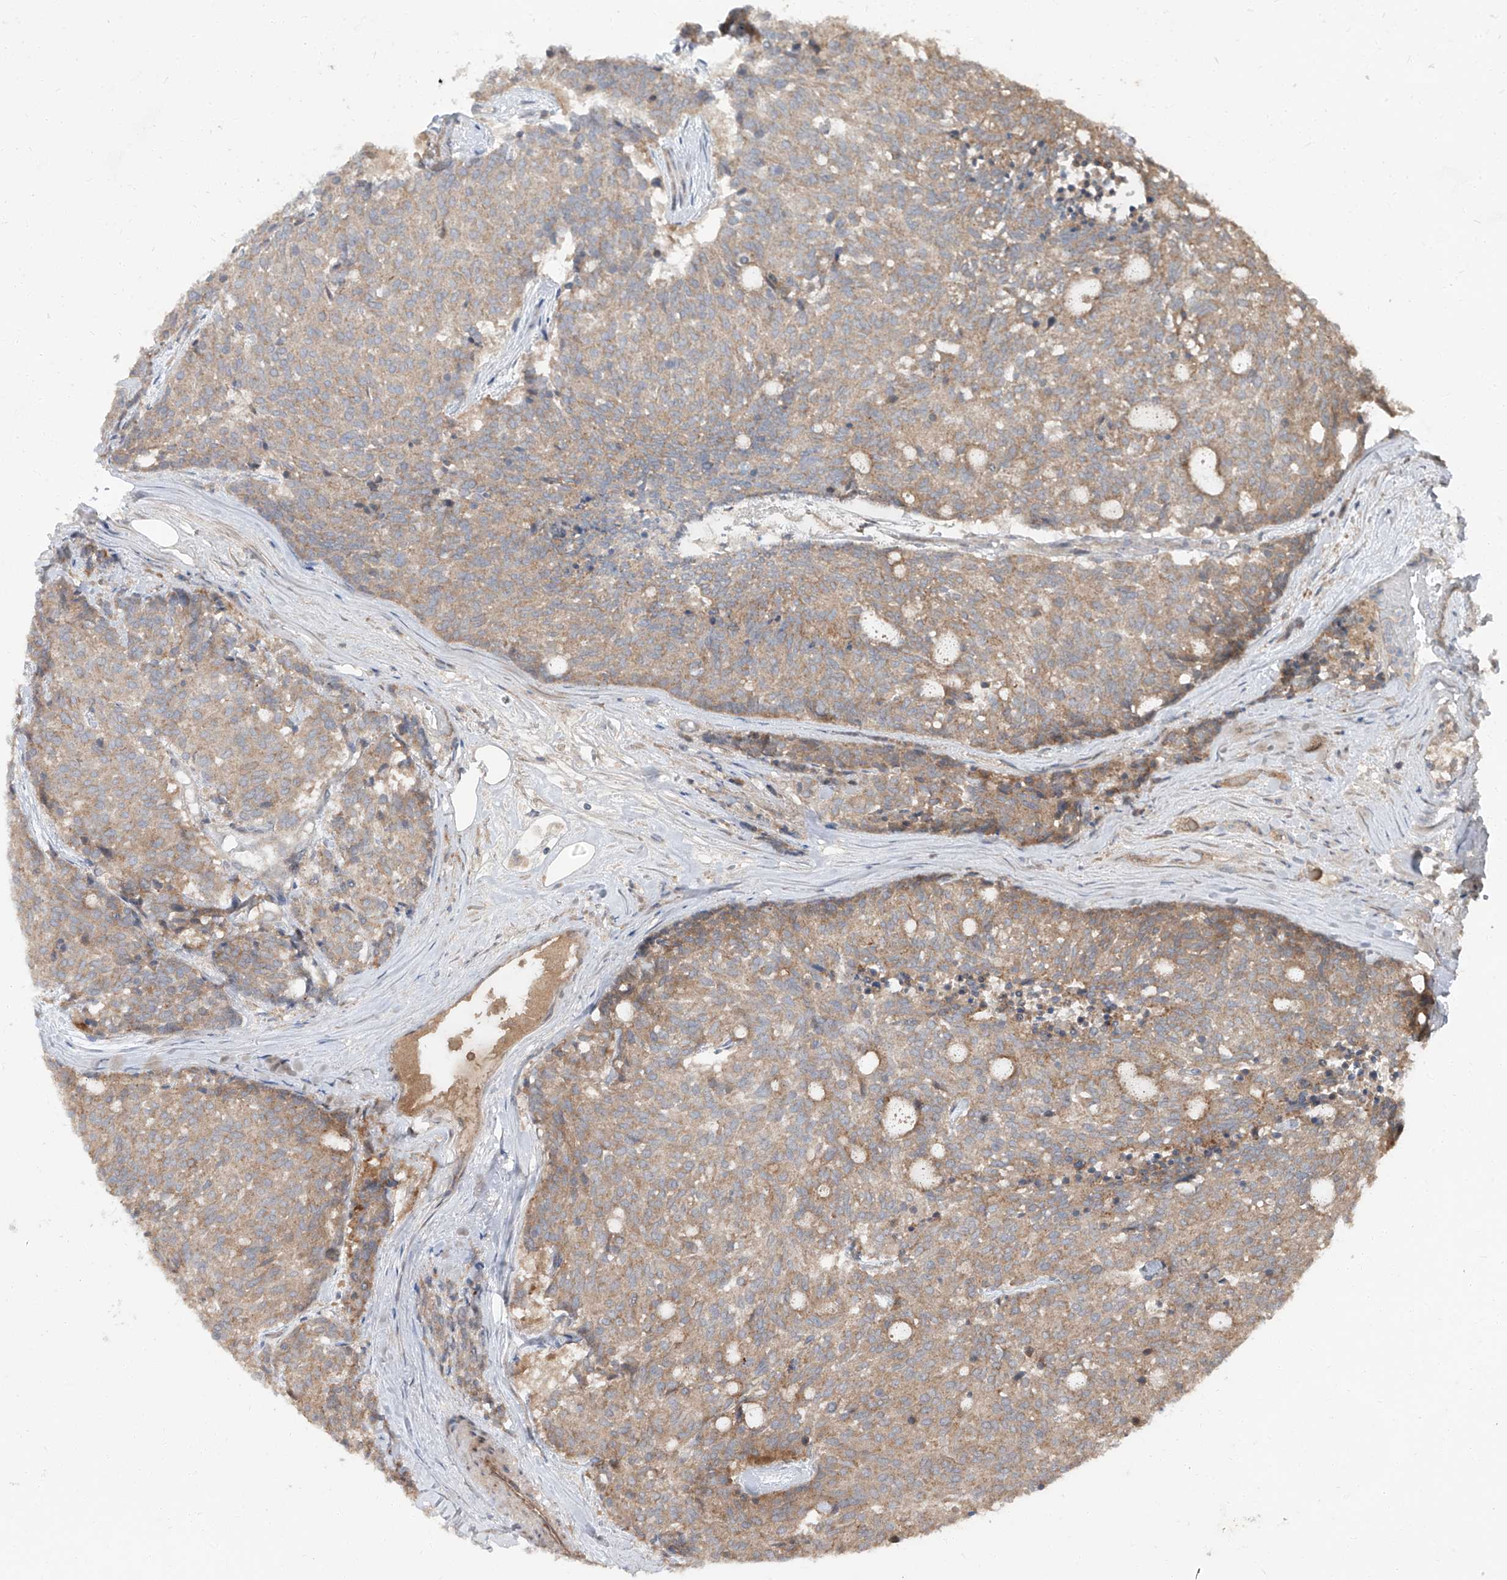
{"staining": {"intensity": "moderate", "quantity": ">75%", "location": "cytoplasmic/membranous"}, "tissue": "carcinoid", "cell_type": "Tumor cells", "image_type": "cancer", "snomed": [{"axis": "morphology", "description": "Carcinoid, malignant, NOS"}, {"axis": "topography", "description": "Pancreas"}], "caption": "Protein expression analysis of human carcinoid reveals moderate cytoplasmic/membranous positivity in about >75% of tumor cells.", "gene": "CCN1", "patient": {"sex": "female", "age": 54}}